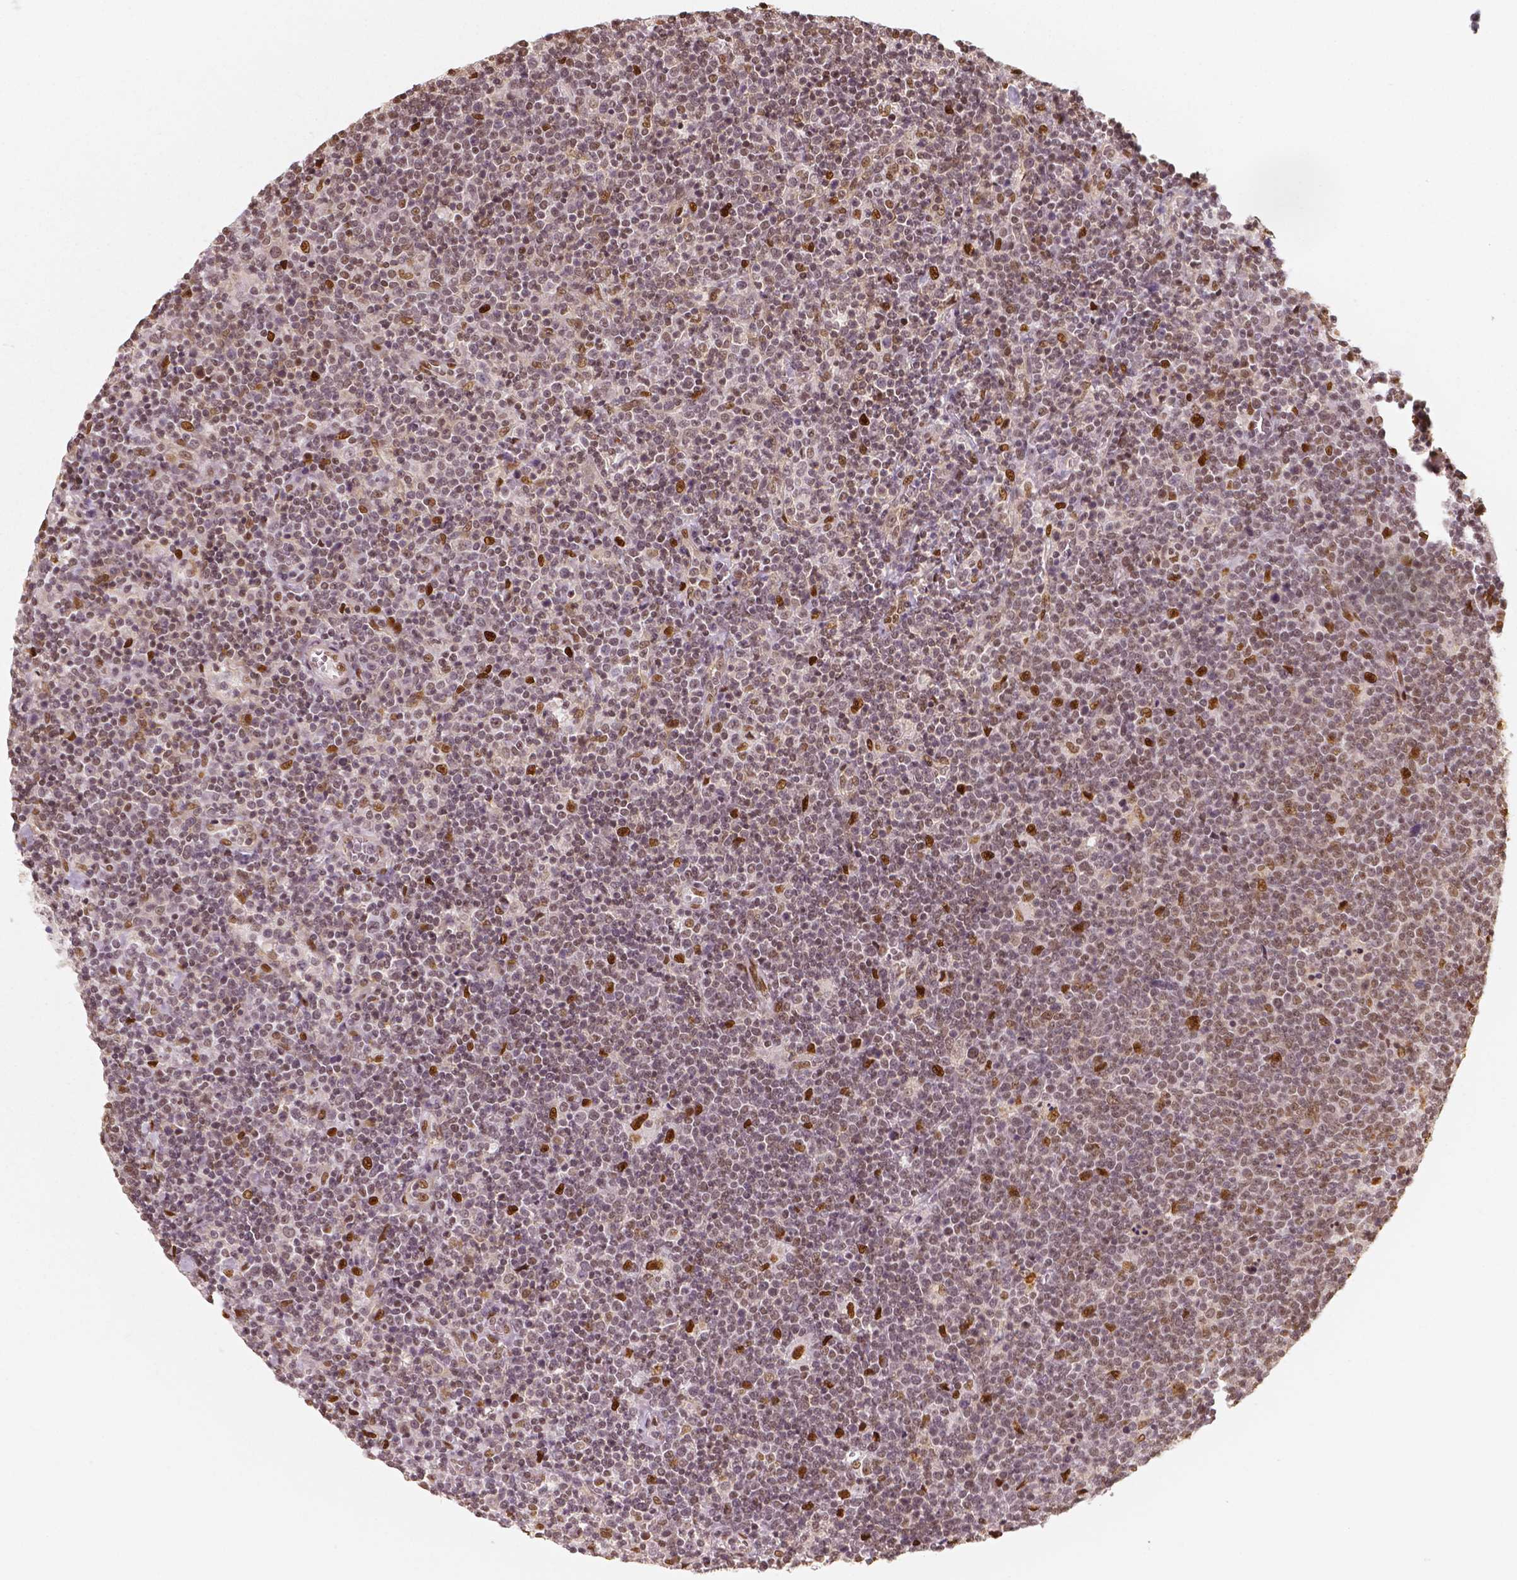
{"staining": {"intensity": "weak", "quantity": ">75%", "location": "nuclear"}, "tissue": "lymphoma", "cell_type": "Tumor cells", "image_type": "cancer", "snomed": [{"axis": "morphology", "description": "Malignant lymphoma, non-Hodgkin's type, High grade"}, {"axis": "topography", "description": "Lymph node"}], "caption": "IHC staining of malignant lymphoma, non-Hodgkin's type (high-grade), which reveals low levels of weak nuclear staining in approximately >75% of tumor cells indicating weak nuclear protein staining. The staining was performed using DAB (brown) for protein detection and nuclei were counterstained in hematoxylin (blue).", "gene": "NUCKS1", "patient": {"sex": "male", "age": 61}}